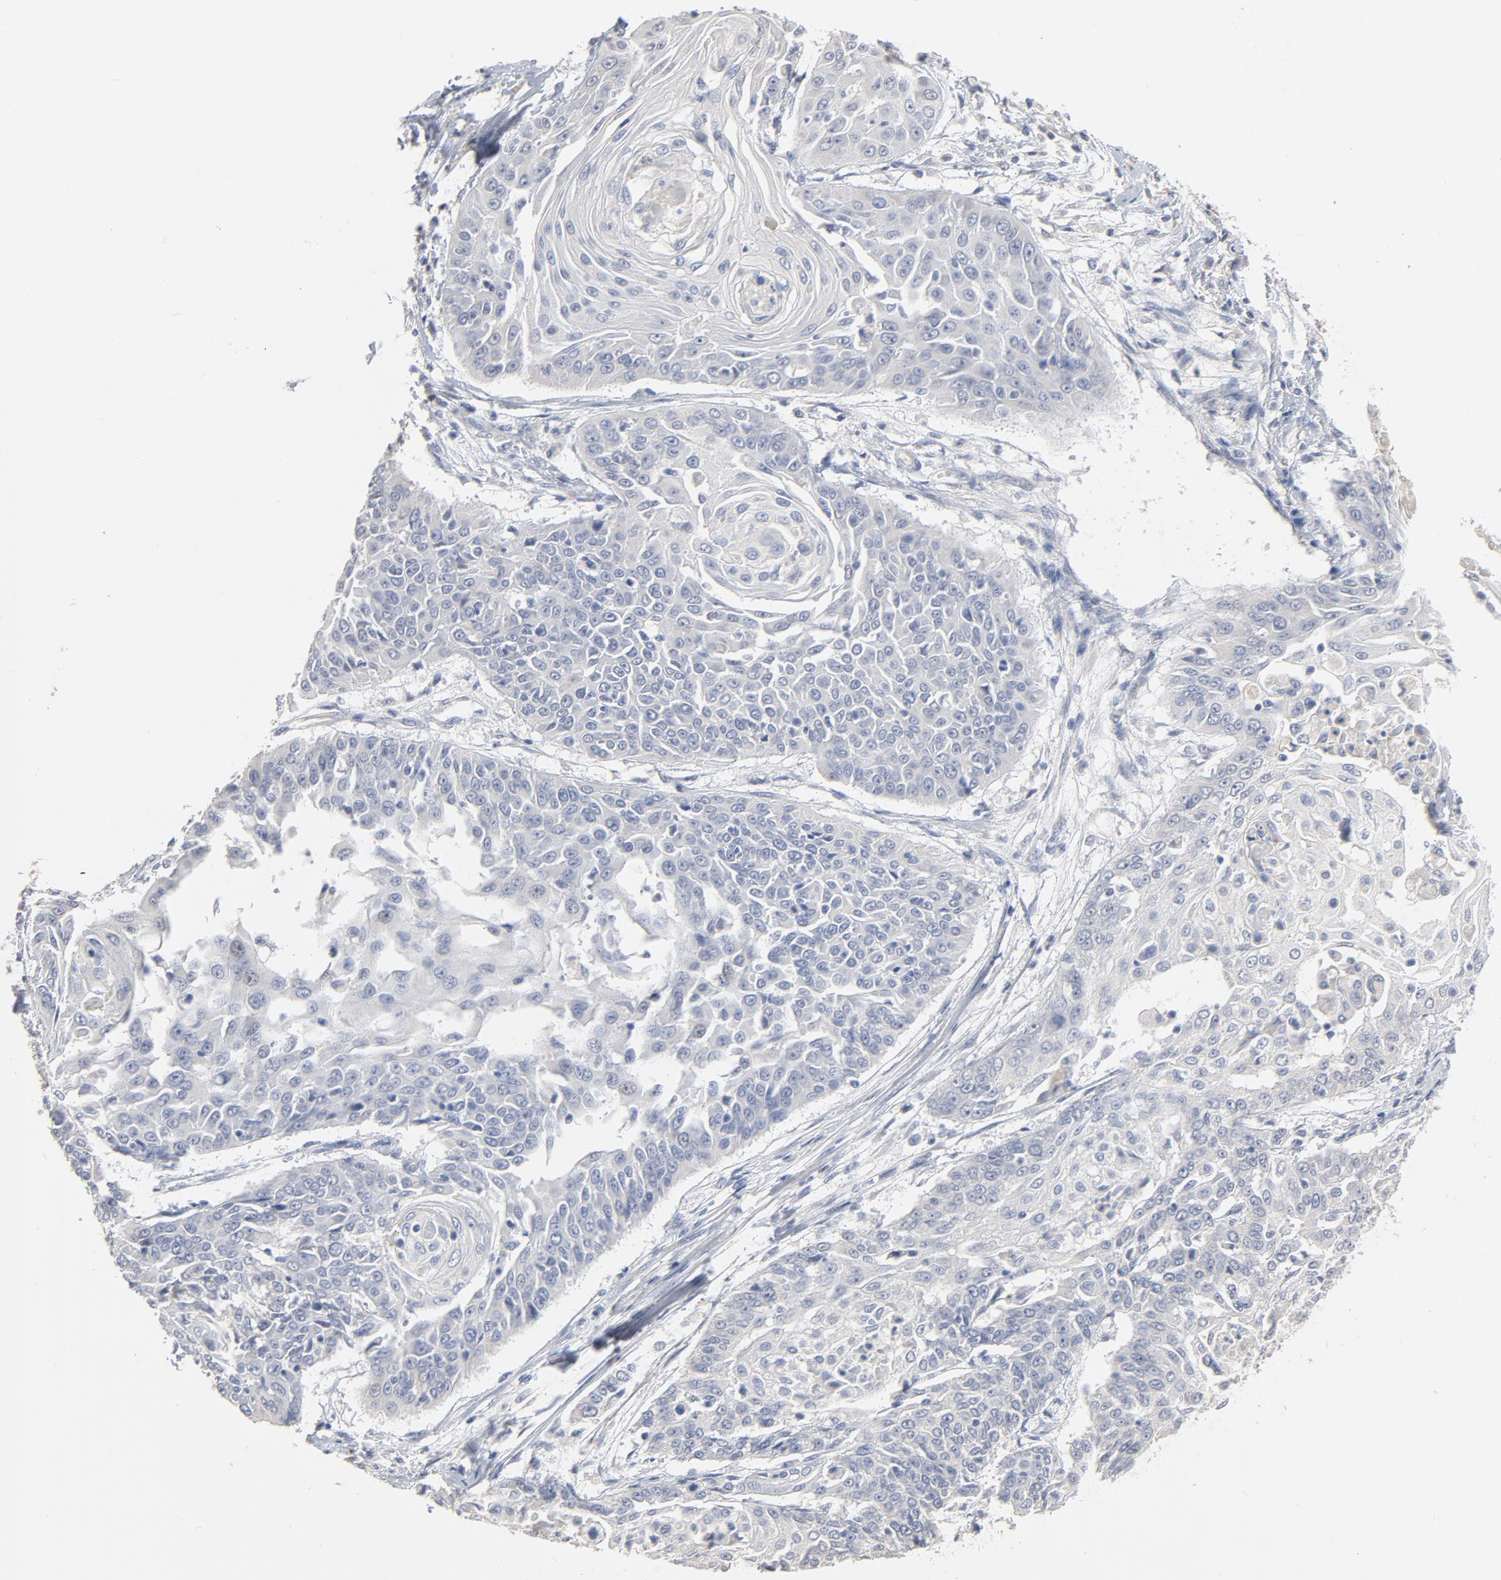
{"staining": {"intensity": "negative", "quantity": "none", "location": "none"}, "tissue": "cervical cancer", "cell_type": "Tumor cells", "image_type": "cancer", "snomed": [{"axis": "morphology", "description": "Squamous cell carcinoma, NOS"}, {"axis": "topography", "description": "Cervix"}], "caption": "Tumor cells are negative for brown protein staining in cervical cancer.", "gene": "AK7", "patient": {"sex": "female", "age": 64}}